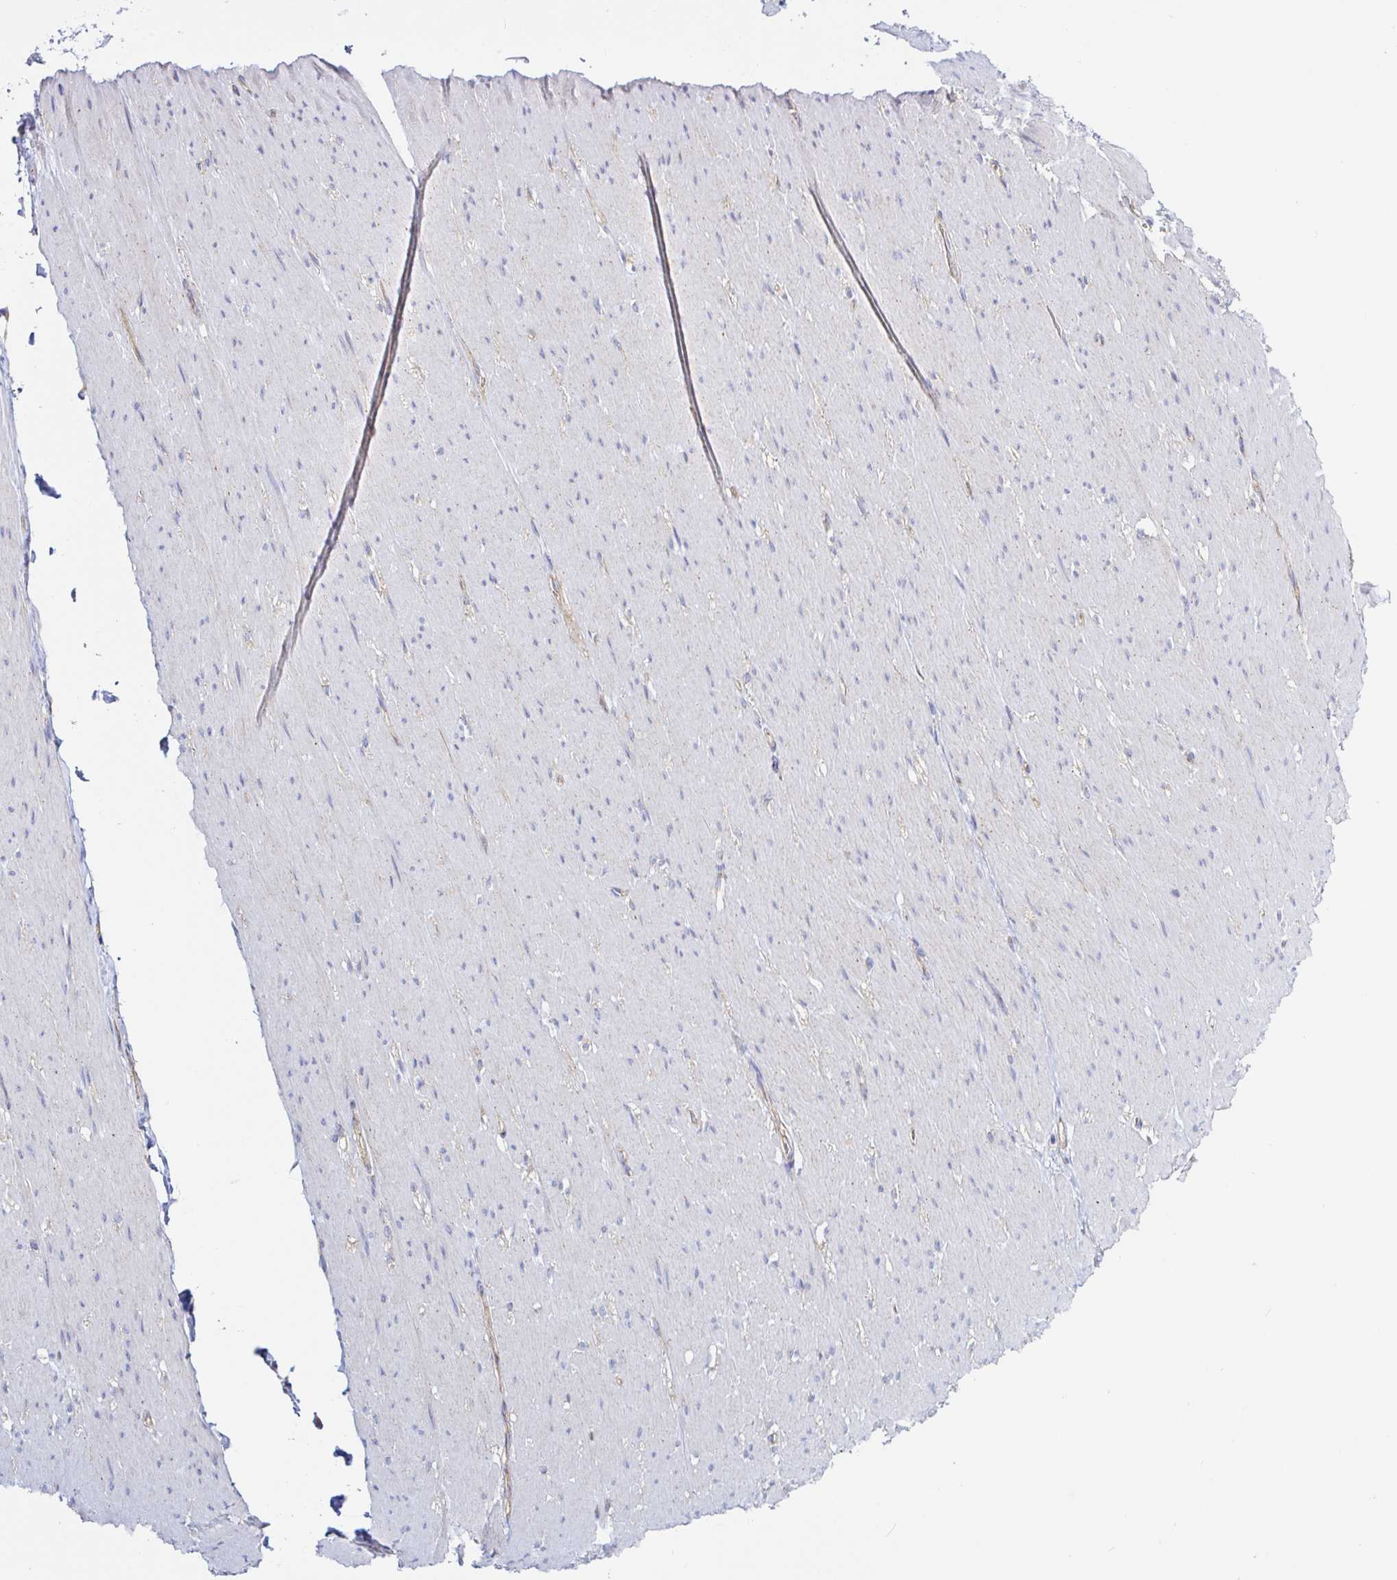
{"staining": {"intensity": "negative", "quantity": "none", "location": "none"}, "tissue": "smooth muscle", "cell_type": "Smooth muscle cells", "image_type": "normal", "snomed": [{"axis": "morphology", "description": "Normal tissue, NOS"}, {"axis": "topography", "description": "Smooth muscle"}, {"axis": "topography", "description": "Rectum"}], "caption": "Immunohistochemistry histopathology image of normal smooth muscle: smooth muscle stained with DAB (3,3'-diaminobenzidine) exhibits no significant protein positivity in smooth muscle cells. (Stains: DAB IHC with hematoxylin counter stain, Microscopy: brightfield microscopy at high magnification).", "gene": "ARL4D", "patient": {"sex": "male", "age": 53}}